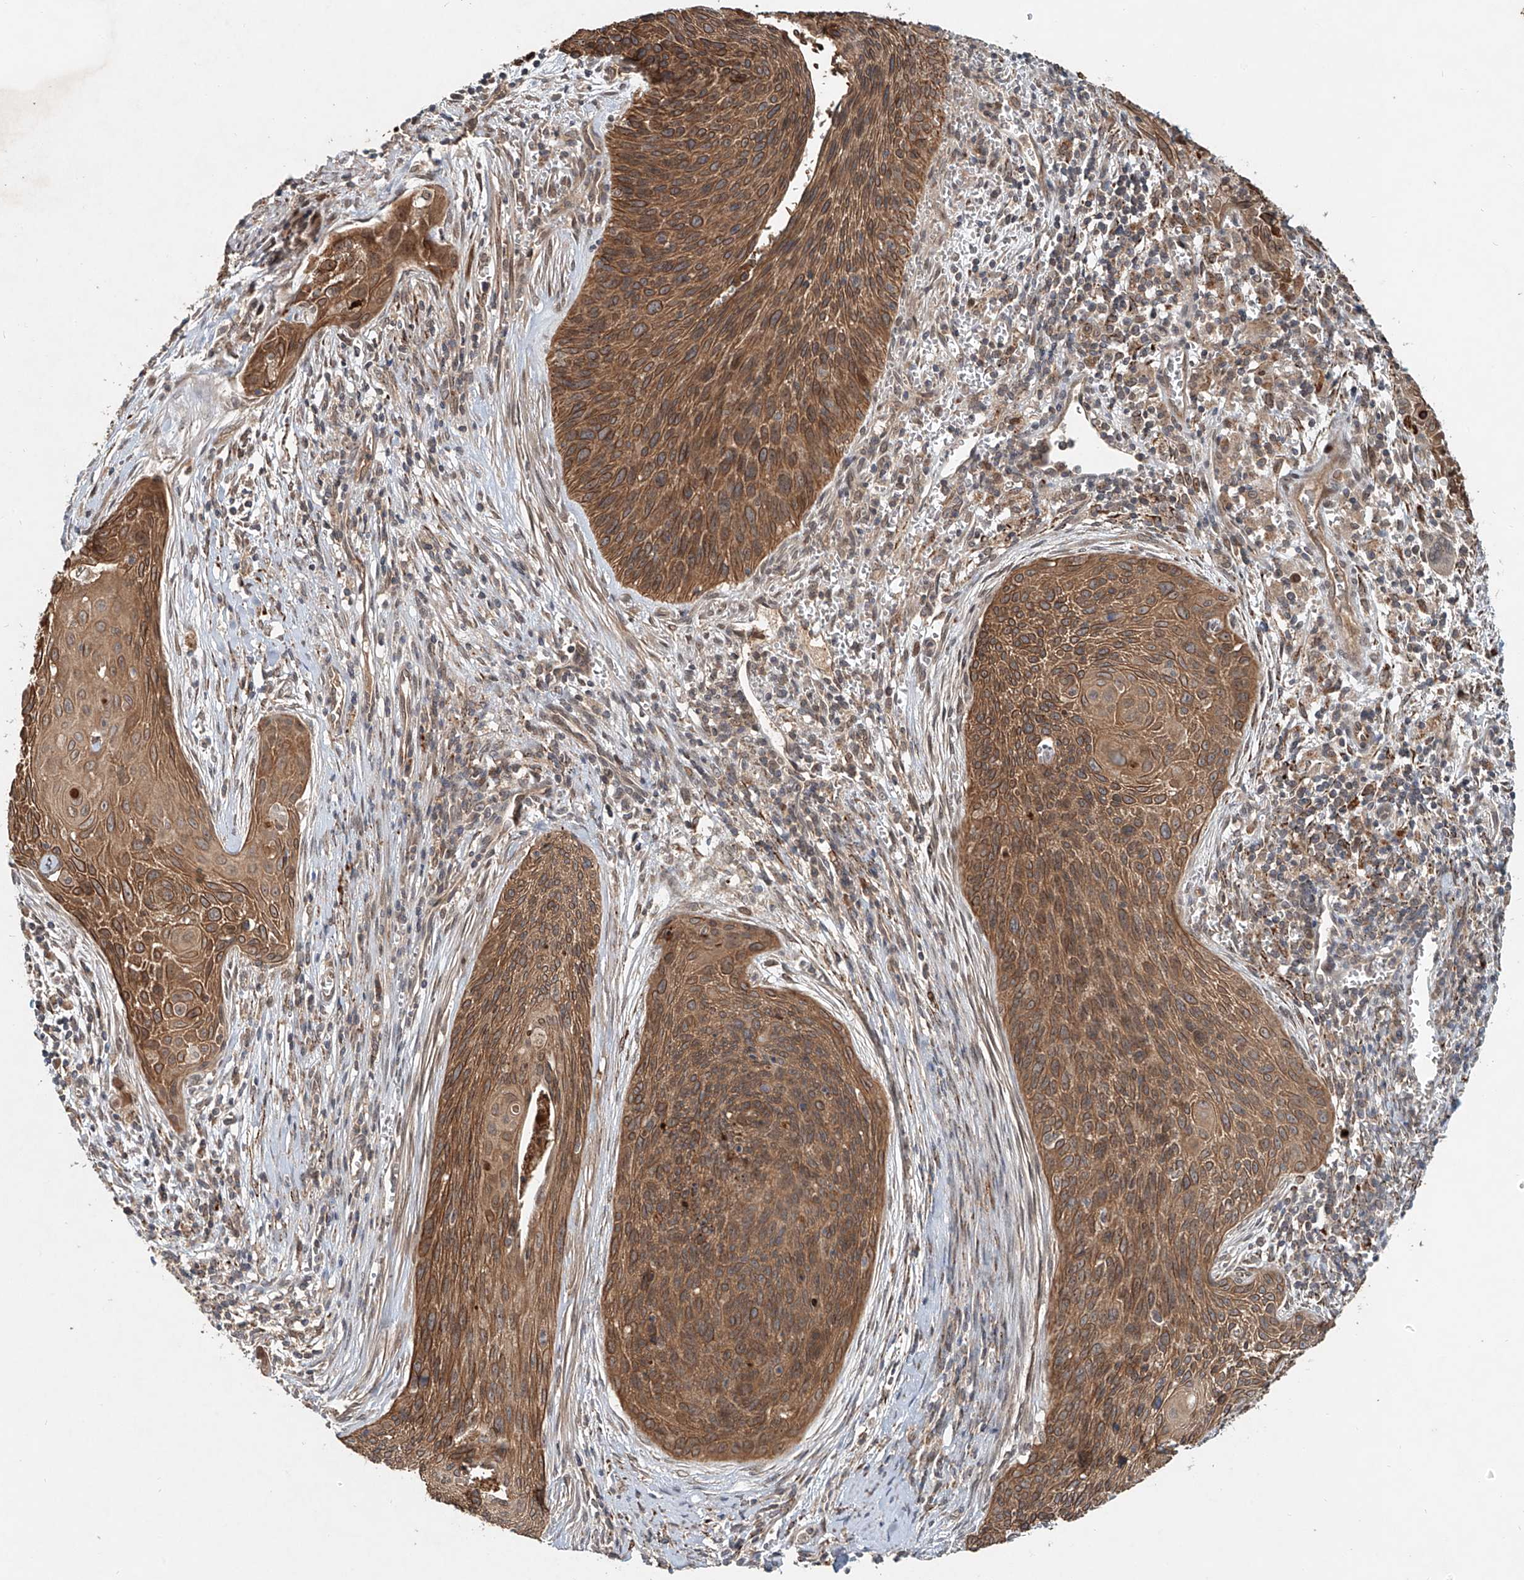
{"staining": {"intensity": "moderate", "quantity": ">75%", "location": "cytoplasmic/membranous"}, "tissue": "cervical cancer", "cell_type": "Tumor cells", "image_type": "cancer", "snomed": [{"axis": "morphology", "description": "Squamous cell carcinoma, NOS"}, {"axis": "topography", "description": "Cervix"}], "caption": "This histopathology image displays immunohistochemistry (IHC) staining of human cervical squamous cell carcinoma, with medium moderate cytoplasmic/membranous expression in about >75% of tumor cells.", "gene": "IER5", "patient": {"sex": "female", "age": 55}}